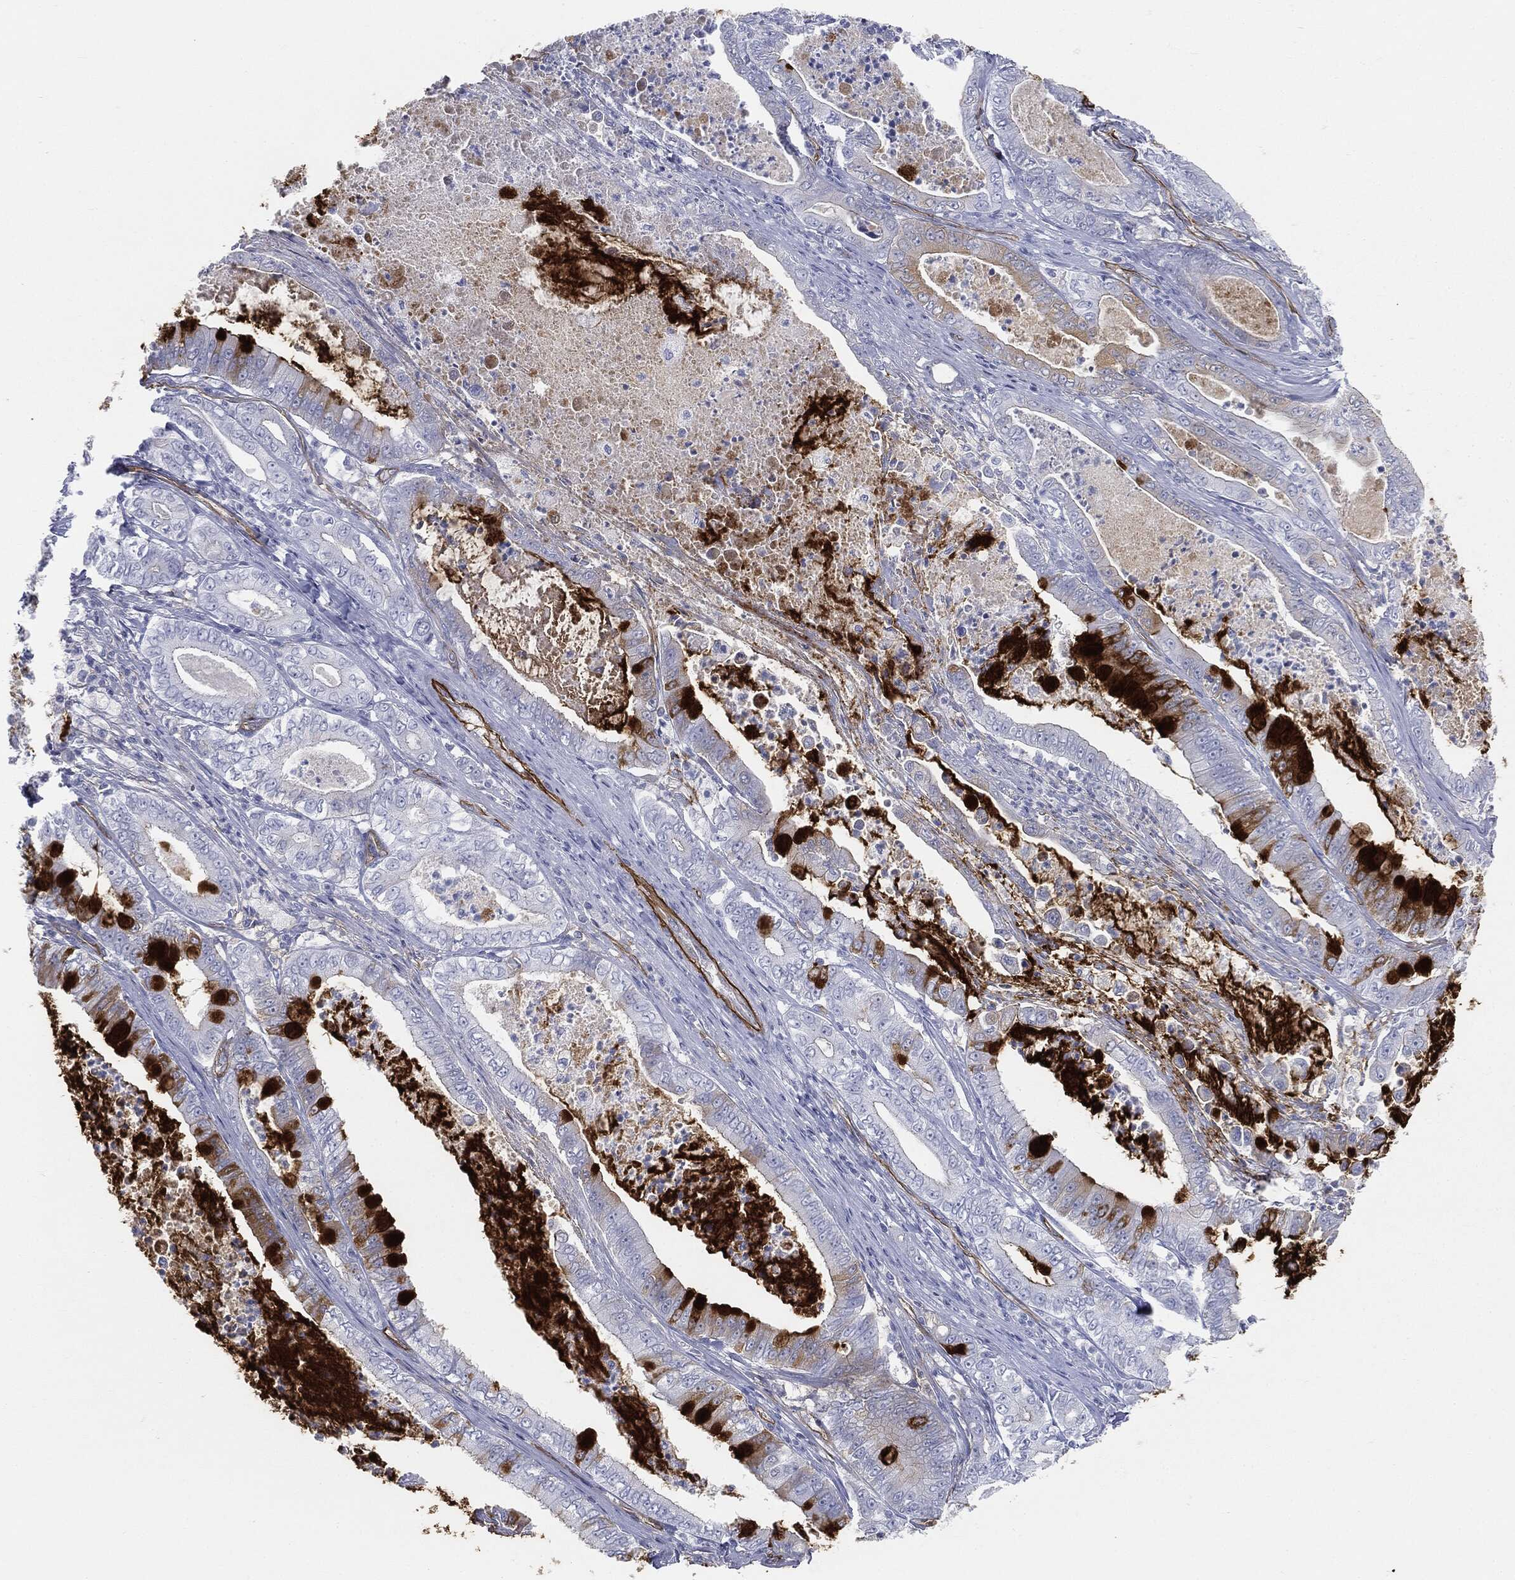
{"staining": {"intensity": "strong", "quantity": "<25%", "location": "cytoplasmic/membranous"}, "tissue": "pancreatic cancer", "cell_type": "Tumor cells", "image_type": "cancer", "snomed": [{"axis": "morphology", "description": "Adenocarcinoma, NOS"}, {"axis": "topography", "description": "Pancreas"}], "caption": "Immunohistochemistry (DAB) staining of pancreatic cancer (adenocarcinoma) displays strong cytoplasmic/membranous protein positivity in approximately <25% of tumor cells.", "gene": "MUC5AC", "patient": {"sex": "male", "age": 71}}